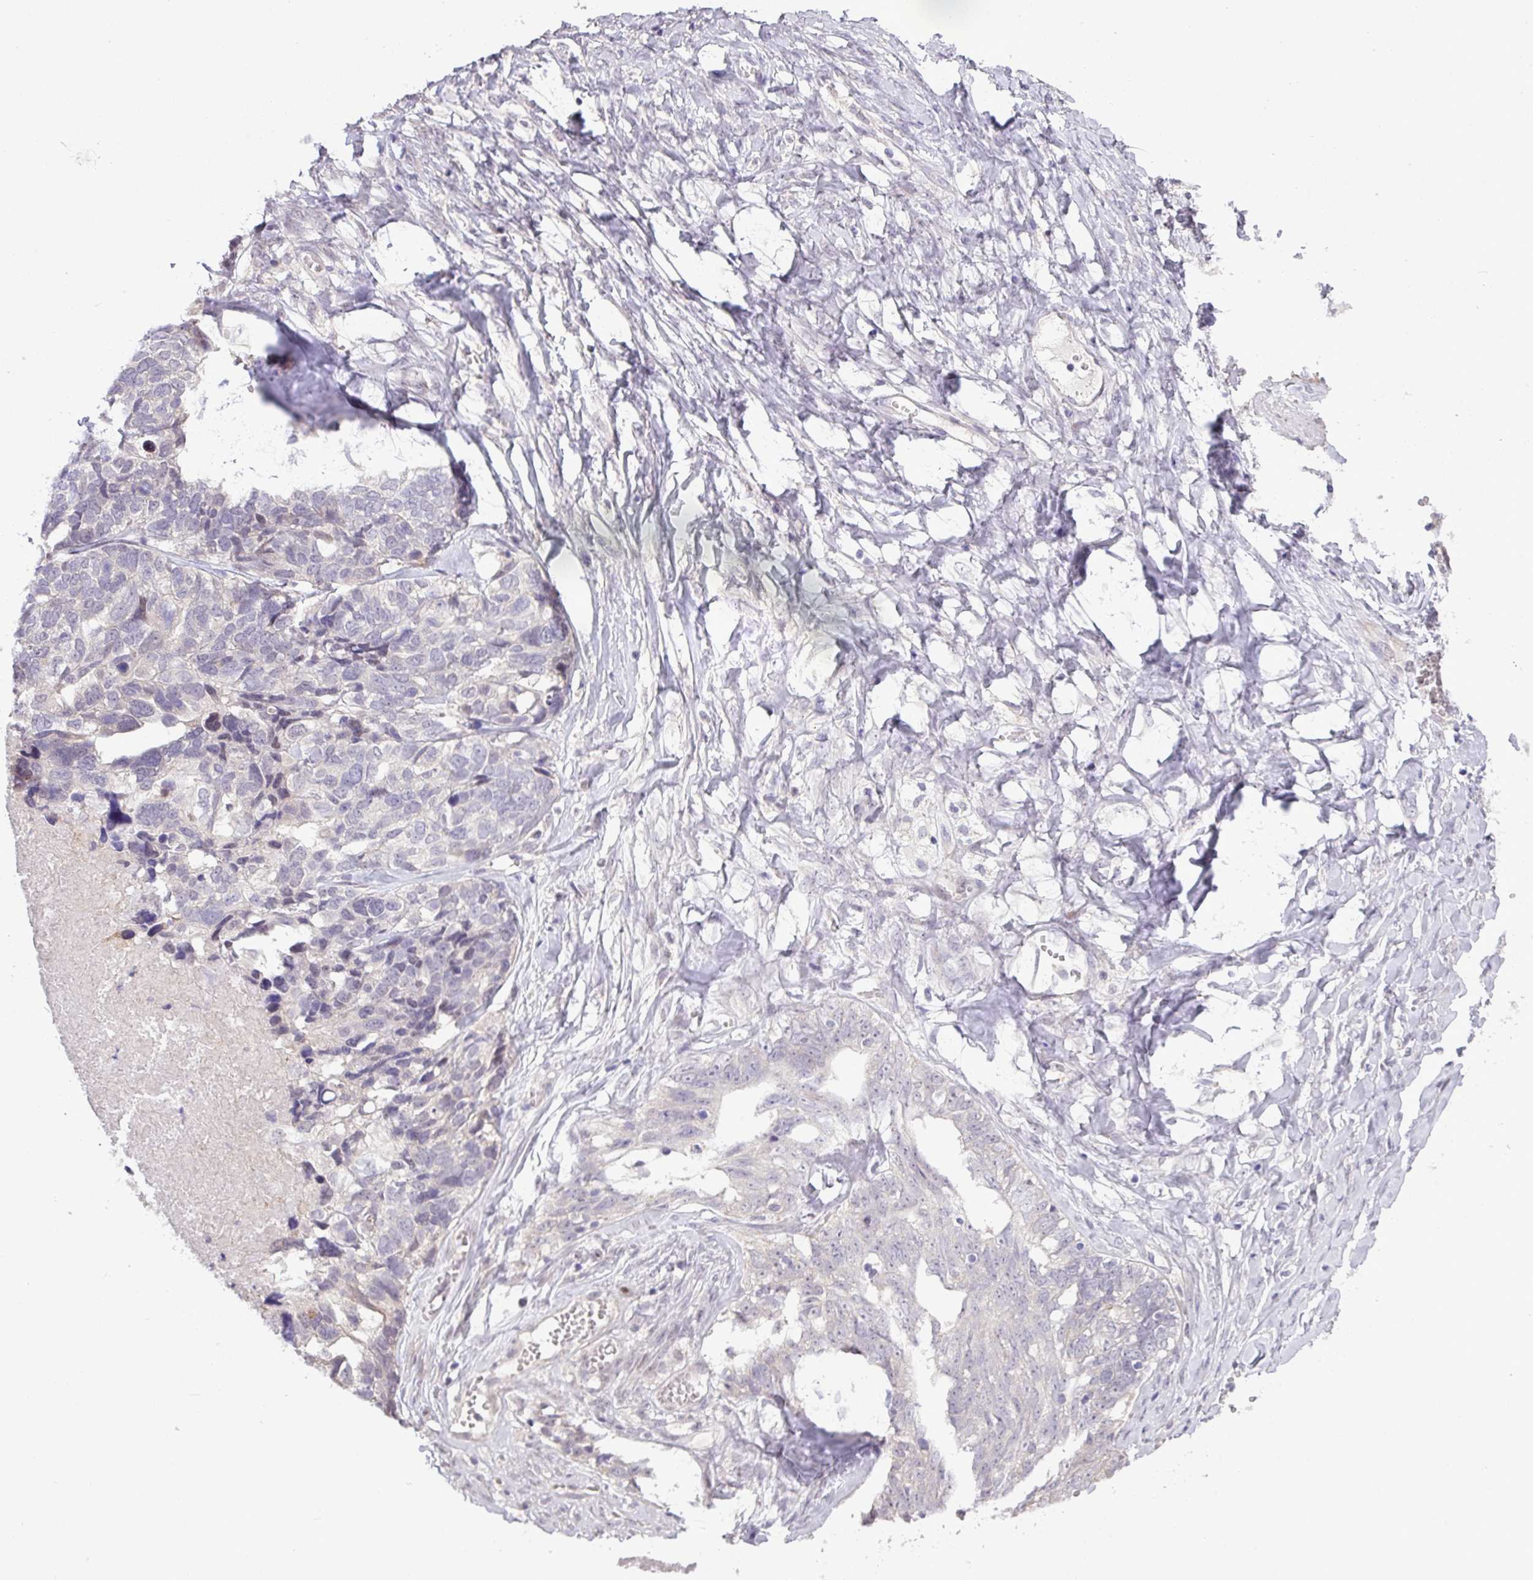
{"staining": {"intensity": "negative", "quantity": "none", "location": "none"}, "tissue": "ovarian cancer", "cell_type": "Tumor cells", "image_type": "cancer", "snomed": [{"axis": "morphology", "description": "Cystadenocarcinoma, serous, NOS"}, {"axis": "topography", "description": "Ovary"}], "caption": "DAB immunohistochemical staining of serous cystadenocarcinoma (ovarian) exhibits no significant expression in tumor cells. (DAB immunohistochemistry (IHC) visualized using brightfield microscopy, high magnification).", "gene": "RIPPLY1", "patient": {"sex": "female", "age": 79}}